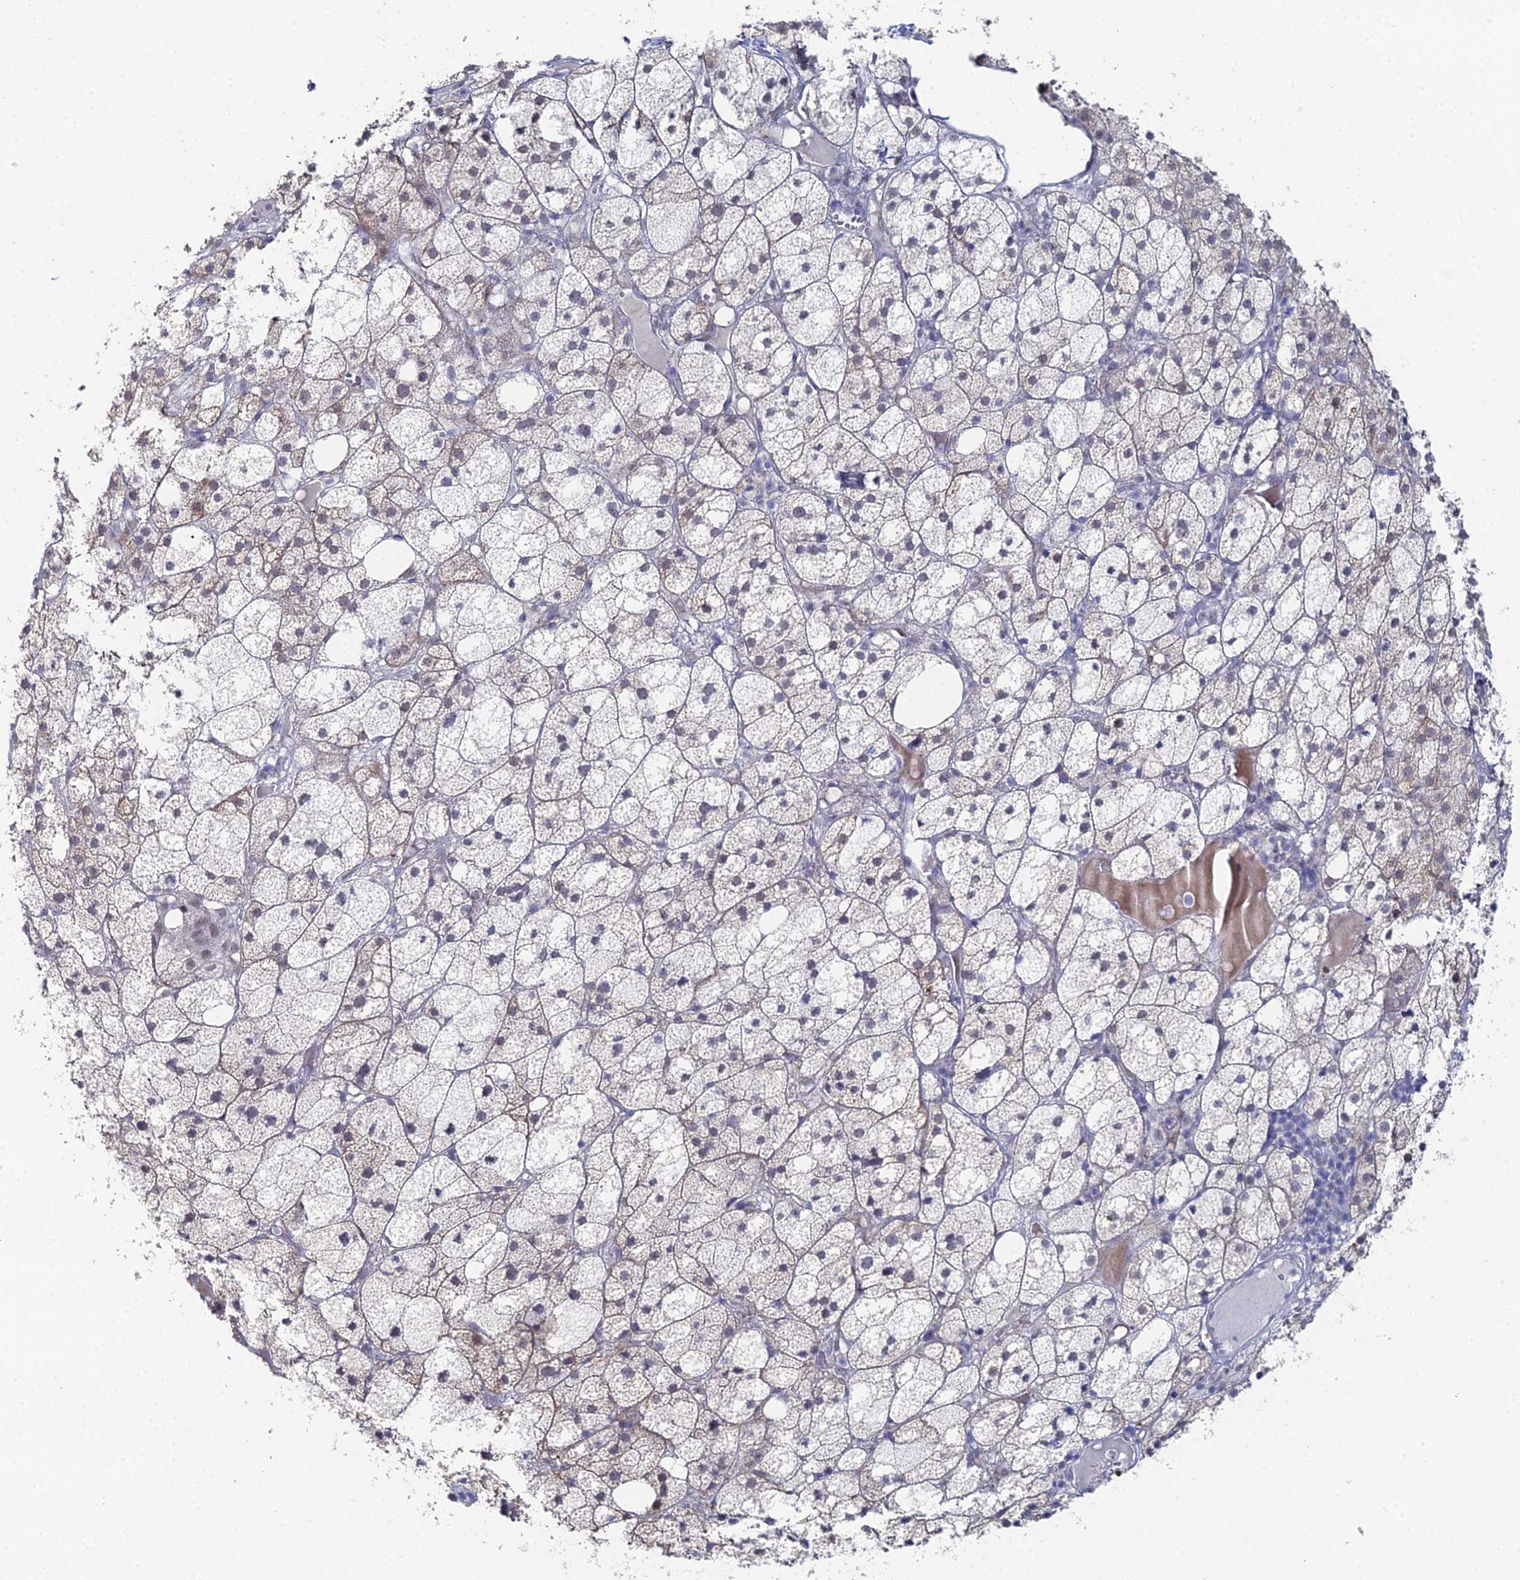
{"staining": {"intensity": "negative", "quantity": "none", "location": "none"}, "tissue": "adrenal gland", "cell_type": "Glandular cells", "image_type": "normal", "snomed": [{"axis": "morphology", "description": "Normal tissue, NOS"}, {"axis": "topography", "description": "Adrenal gland"}], "caption": "The photomicrograph demonstrates no staining of glandular cells in unremarkable adrenal gland. (DAB (3,3'-diaminobenzidine) immunohistochemistry (IHC) visualized using brightfield microscopy, high magnification).", "gene": "THAP4", "patient": {"sex": "female", "age": 61}}